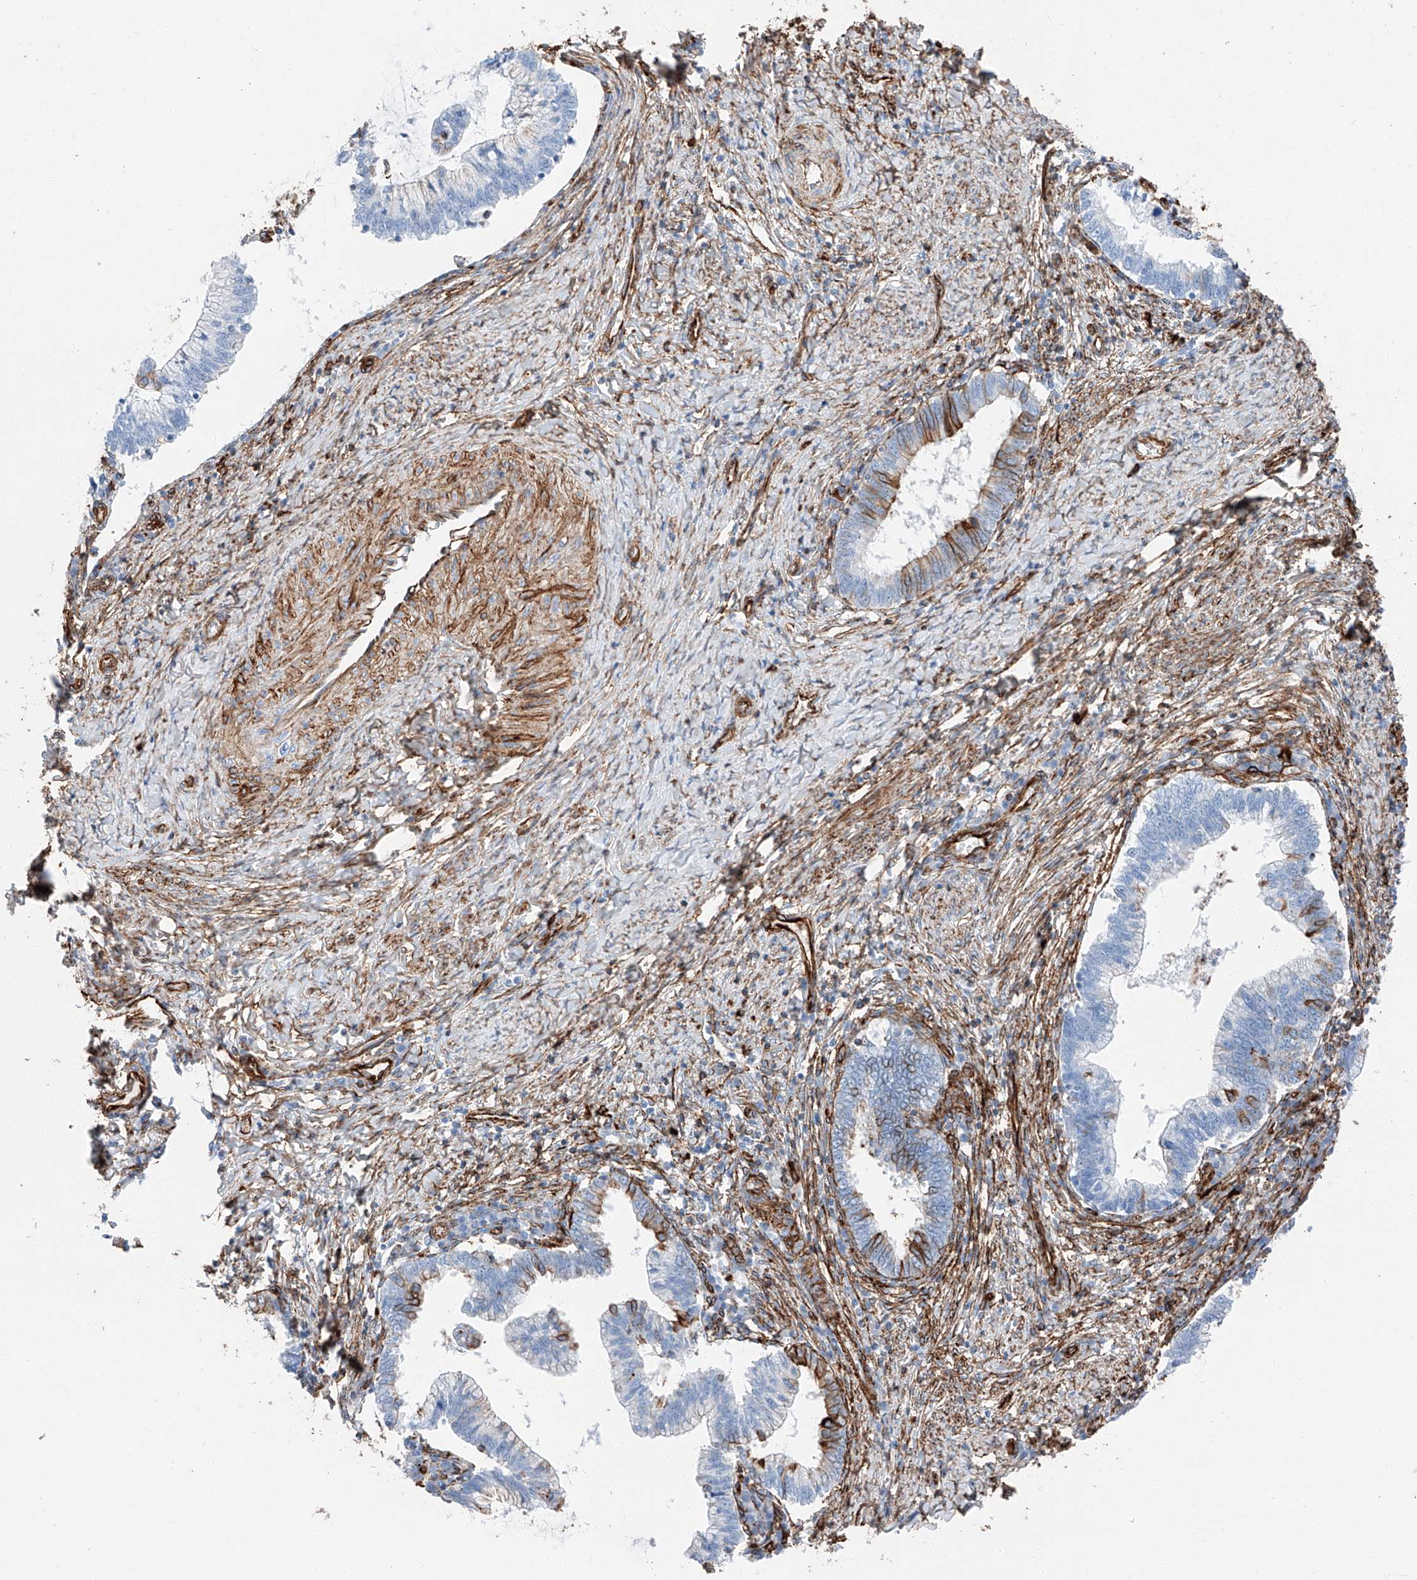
{"staining": {"intensity": "moderate", "quantity": "25%-75%", "location": "cytoplasmic/membranous"}, "tissue": "cervical cancer", "cell_type": "Tumor cells", "image_type": "cancer", "snomed": [{"axis": "morphology", "description": "Adenocarcinoma, NOS"}, {"axis": "topography", "description": "Cervix"}], "caption": "This image reveals IHC staining of human cervical adenocarcinoma, with medium moderate cytoplasmic/membranous positivity in approximately 25%-75% of tumor cells.", "gene": "ZNF804A", "patient": {"sex": "female", "age": 36}}